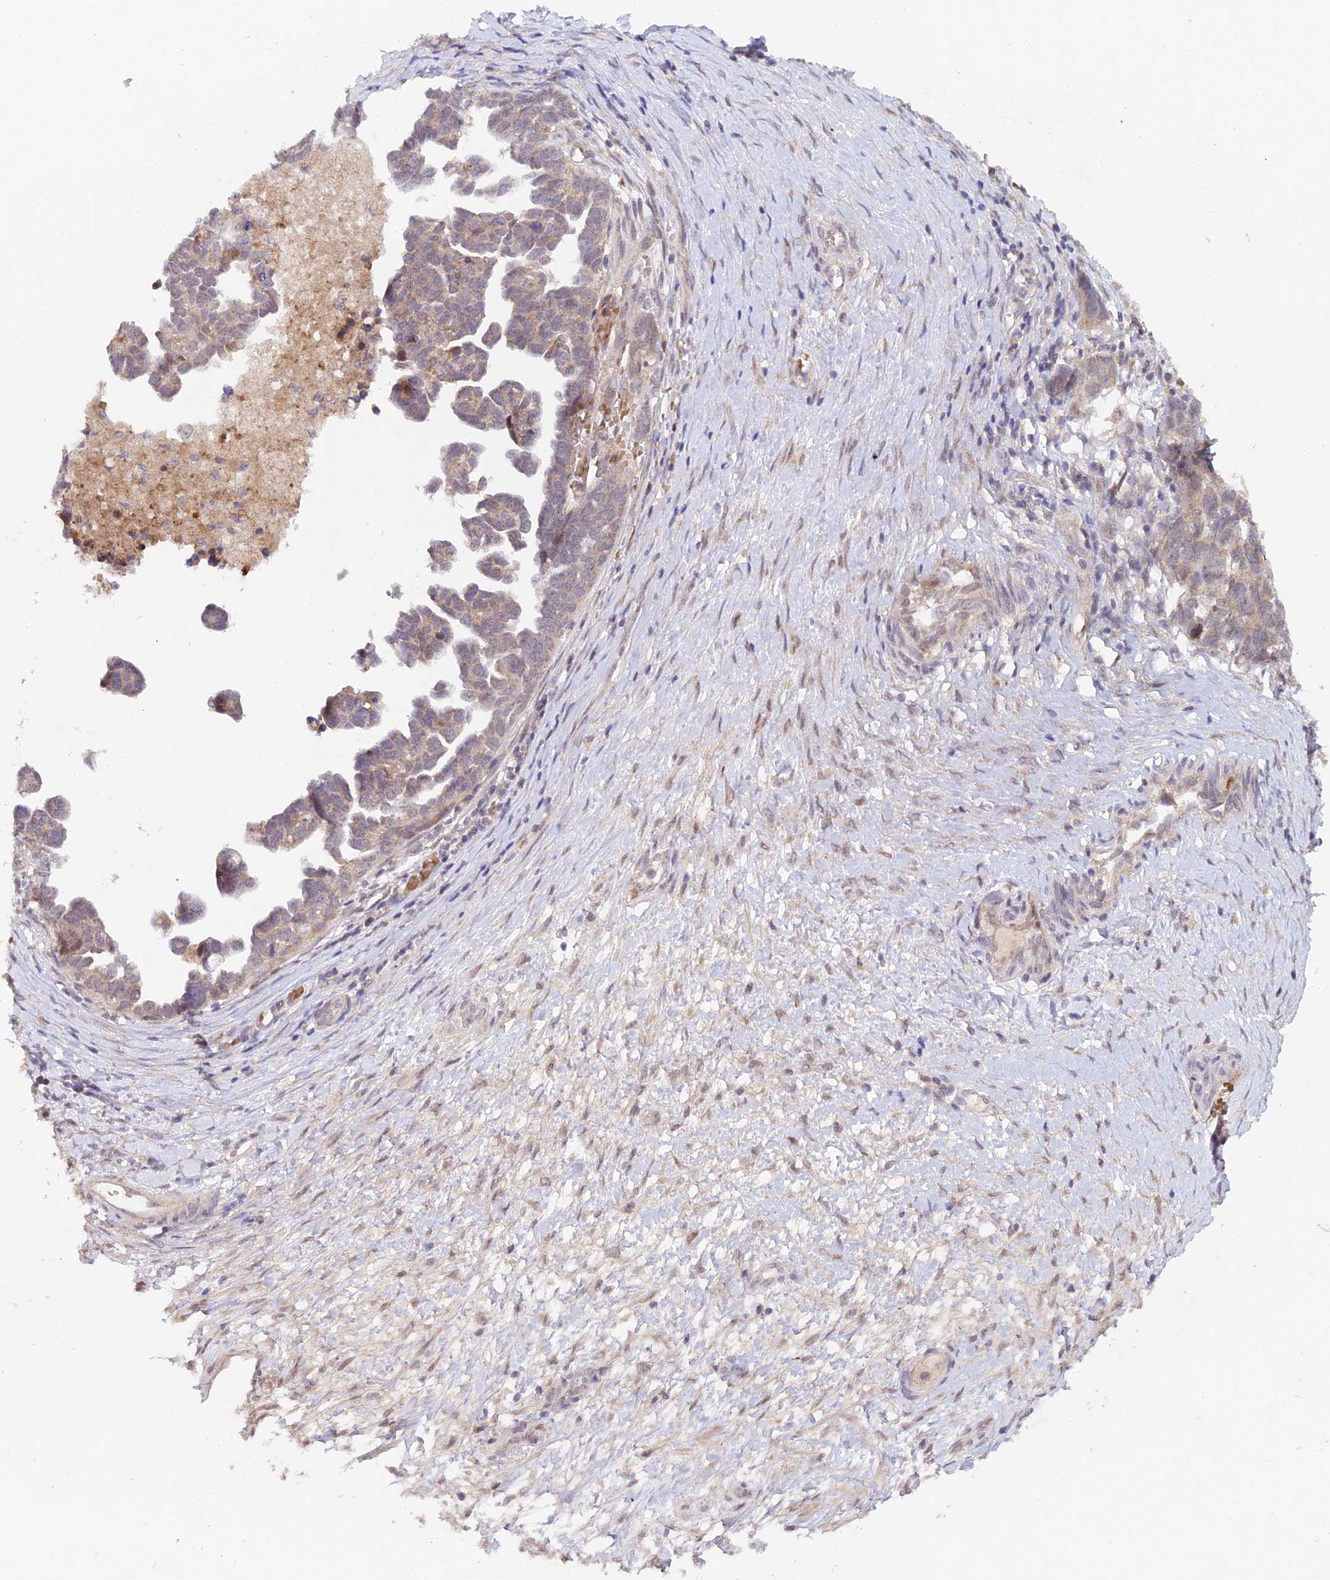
{"staining": {"intensity": "weak", "quantity": ">75%", "location": "cytoplasmic/membranous"}, "tissue": "ovarian cancer", "cell_type": "Tumor cells", "image_type": "cancer", "snomed": [{"axis": "morphology", "description": "Cystadenocarcinoma, serous, NOS"}, {"axis": "topography", "description": "Ovary"}], "caption": "Weak cytoplasmic/membranous protein positivity is appreciated in about >75% of tumor cells in ovarian cancer (serous cystadenocarcinoma).", "gene": "WDR43", "patient": {"sex": "female", "age": 54}}